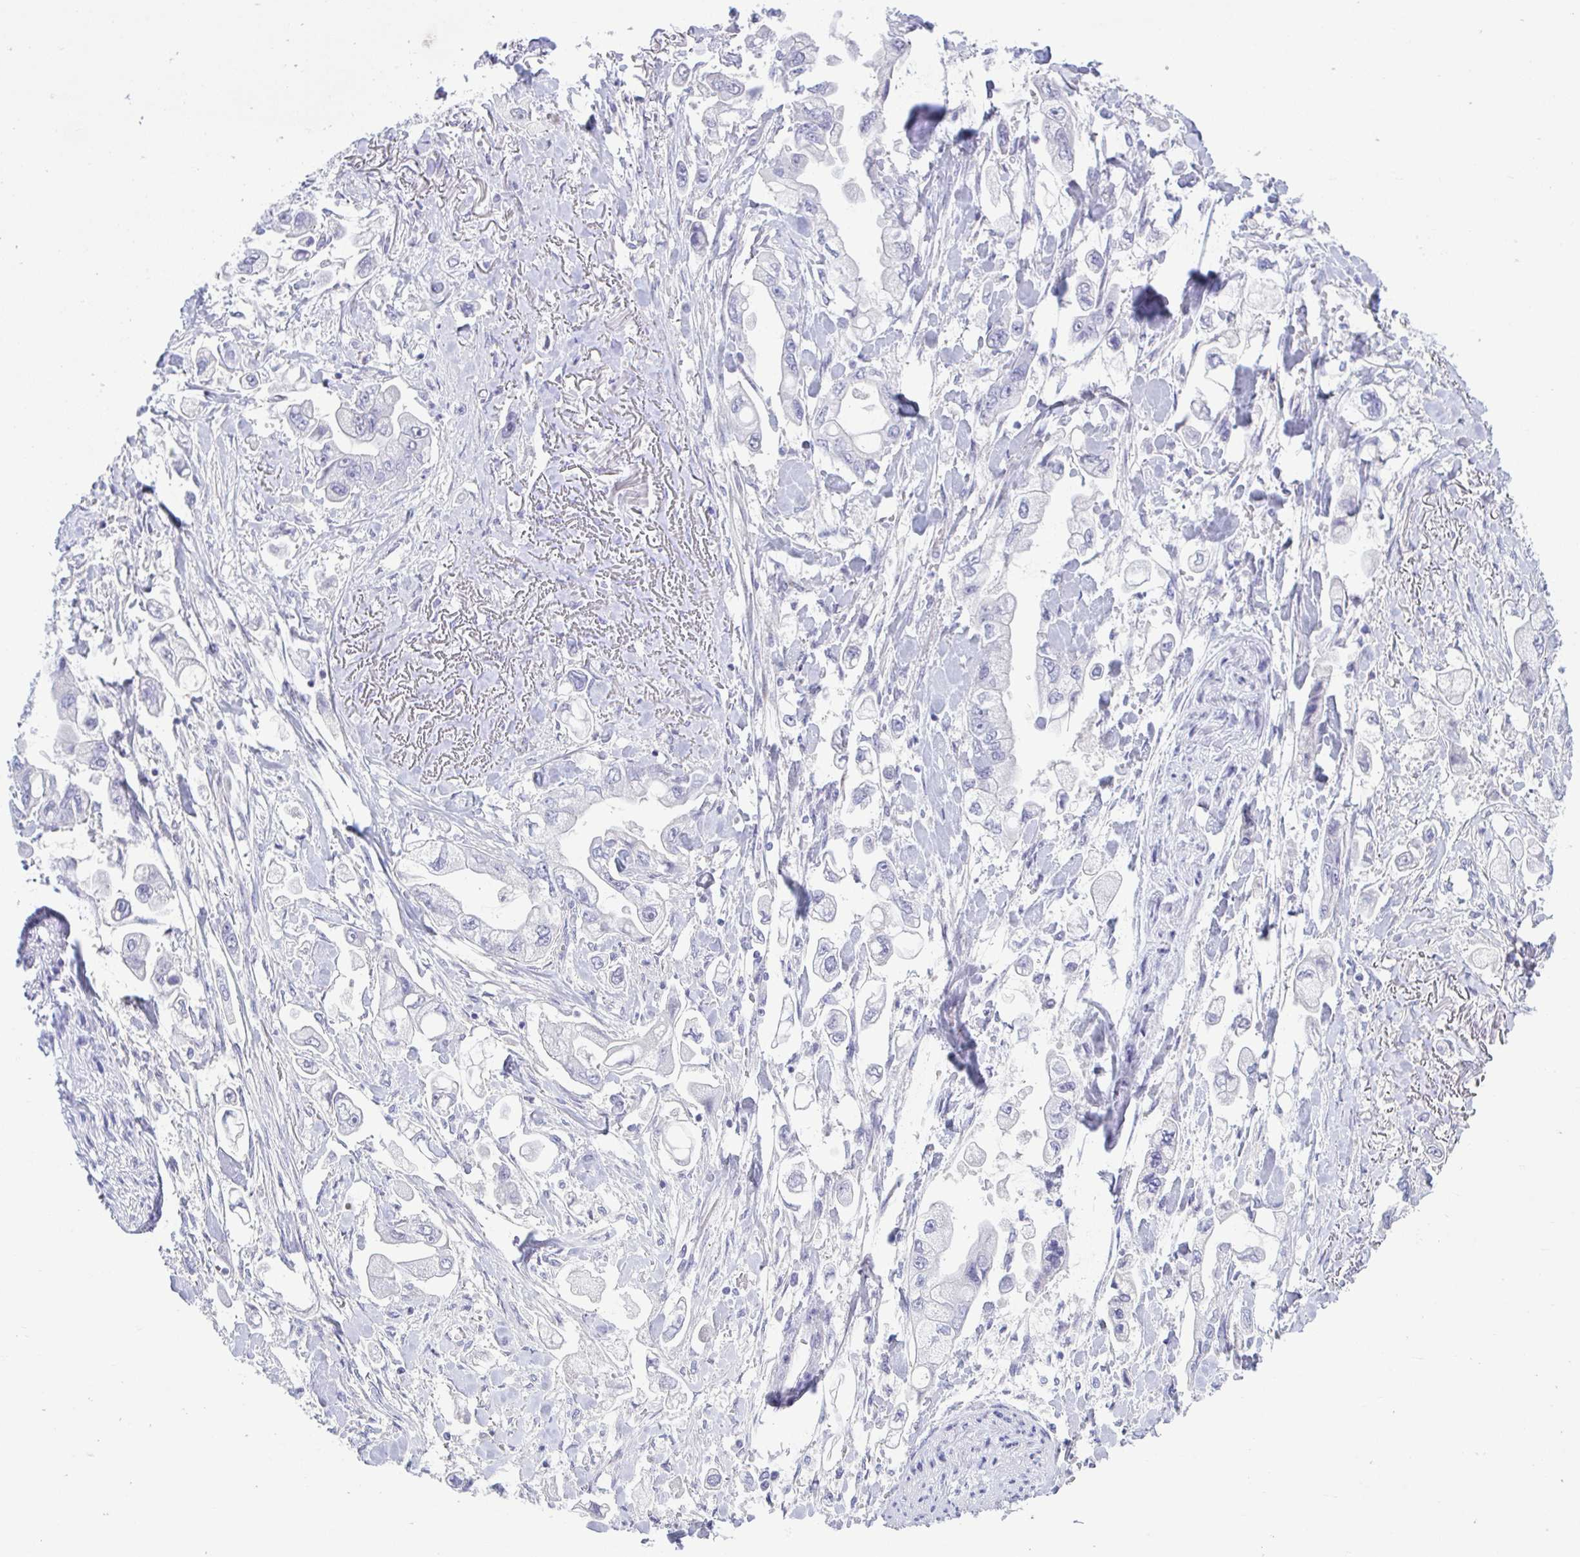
{"staining": {"intensity": "negative", "quantity": "none", "location": "none"}, "tissue": "stomach cancer", "cell_type": "Tumor cells", "image_type": "cancer", "snomed": [{"axis": "morphology", "description": "Adenocarcinoma, NOS"}, {"axis": "topography", "description": "Stomach"}], "caption": "The micrograph displays no significant staining in tumor cells of stomach adenocarcinoma. (Immunohistochemistry (ihc), brightfield microscopy, high magnification).", "gene": "MED9", "patient": {"sex": "male", "age": 62}}